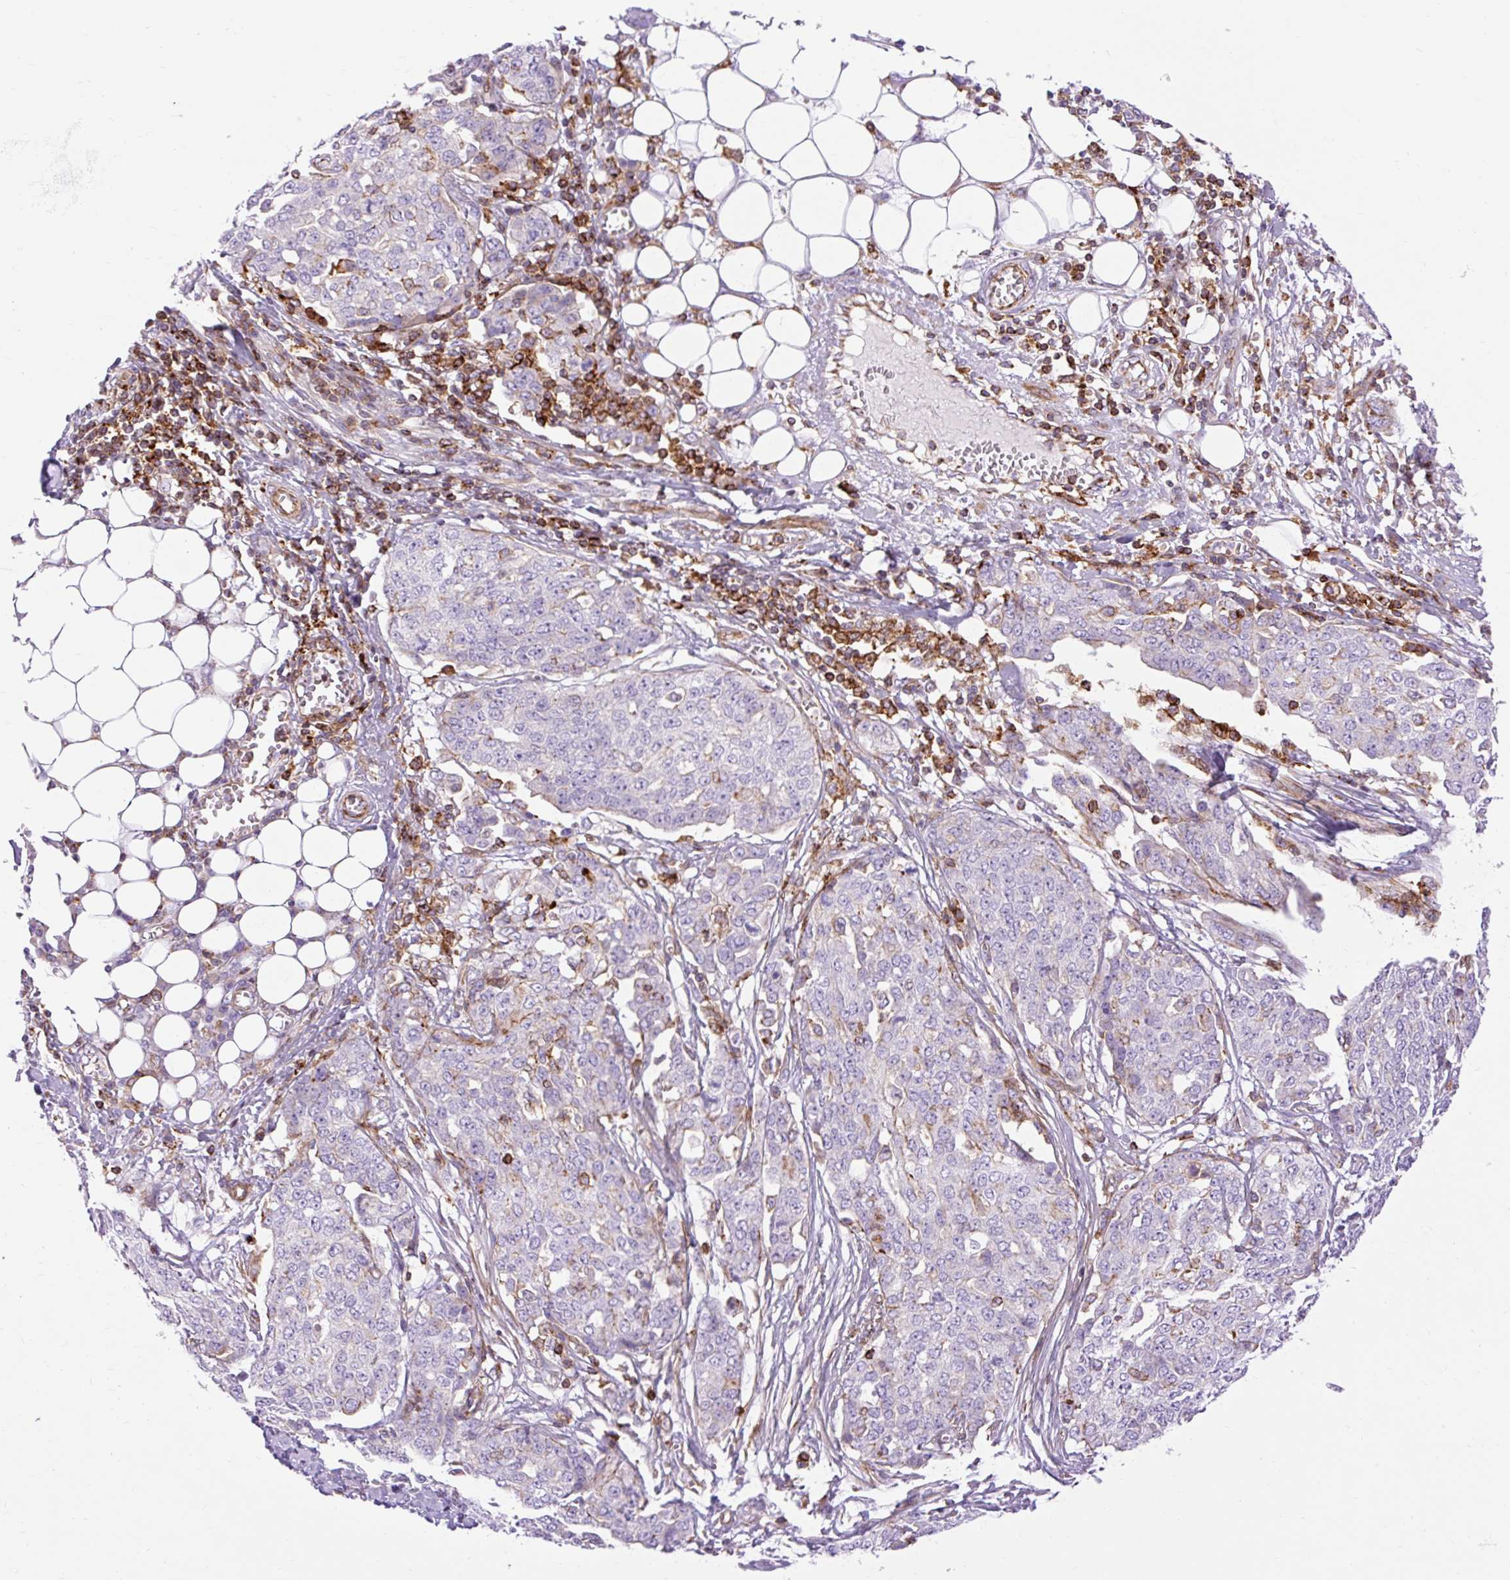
{"staining": {"intensity": "negative", "quantity": "none", "location": "none"}, "tissue": "ovarian cancer", "cell_type": "Tumor cells", "image_type": "cancer", "snomed": [{"axis": "morphology", "description": "Cystadenocarcinoma, serous, NOS"}, {"axis": "topography", "description": "Soft tissue"}, {"axis": "topography", "description": "Ovary"}], "caption": "A photomicrograph of ovarian serous cystadenocarcinoma stained for a protein exhibits no brown staining in tumor cells. (Stains: DAB IHC with hematoxylin counter stain, Microscopy: brightfield microscopy at high magnification).", "gene": "CORO7-PAM16", "patient": {"sex": "female", "age": 57}}